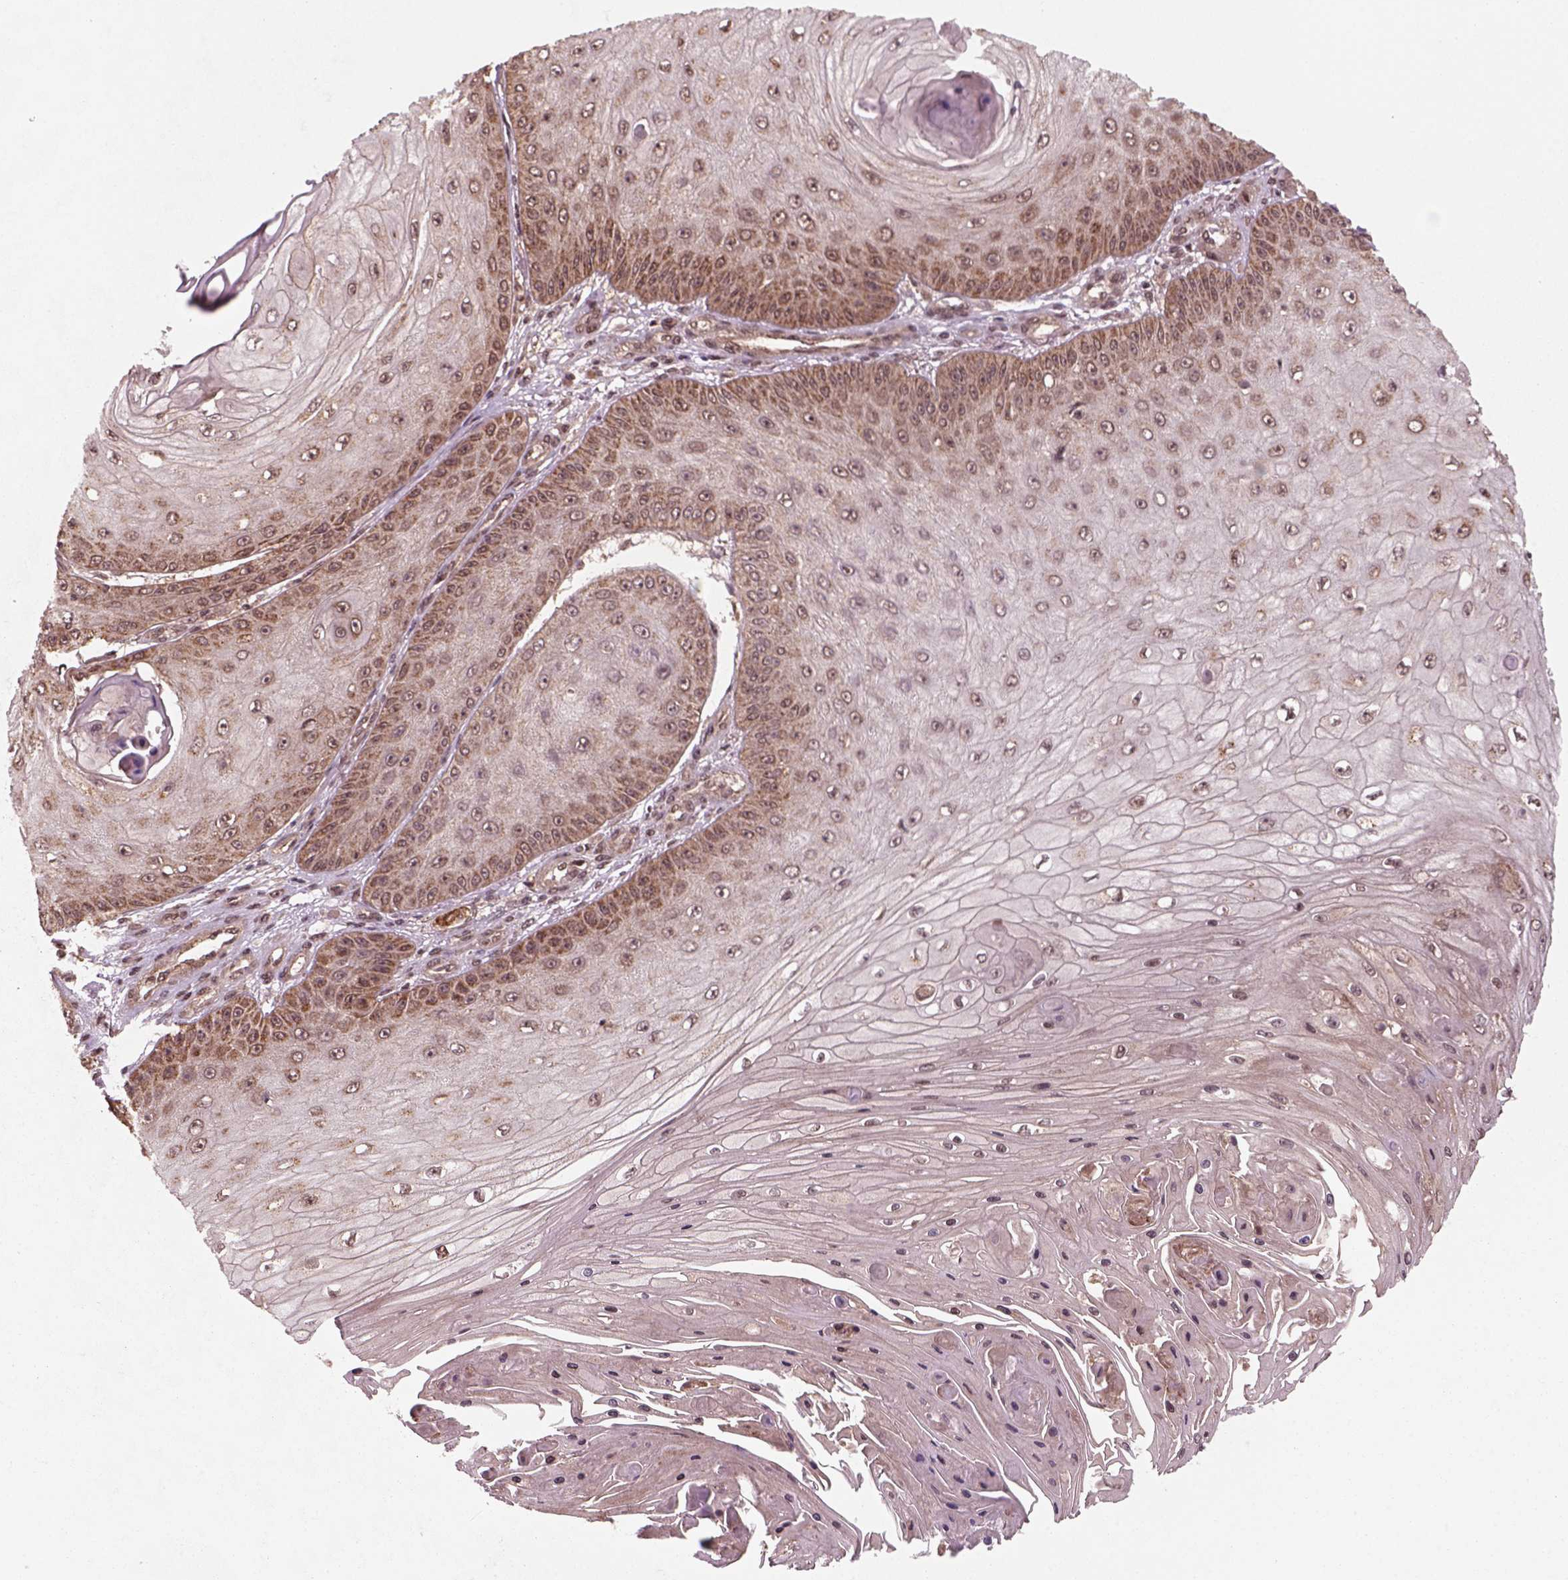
{"staining": {"intensity": "moderate", "quantity": "25%-75%", "location": "cytoplasmic/membranous"}, "tissue": "skin cancer", "cell_type": "Tumor cells", "image_type": "cancer", "snomed": [{"axis": "morphology", "description": "Squamous cell carcinoma, NOS"}, {"axis": "topography", "description": "Skin"}], "caption": "This is a histology image of immunohistochemistry (IHC) staining of skin squamous cell carcinoma, which shows moderate expression in the cytoplasmic/membranous of tumor cells.", "gene": "NUDT9", "patient": {"sex": "male", "age": 70}}